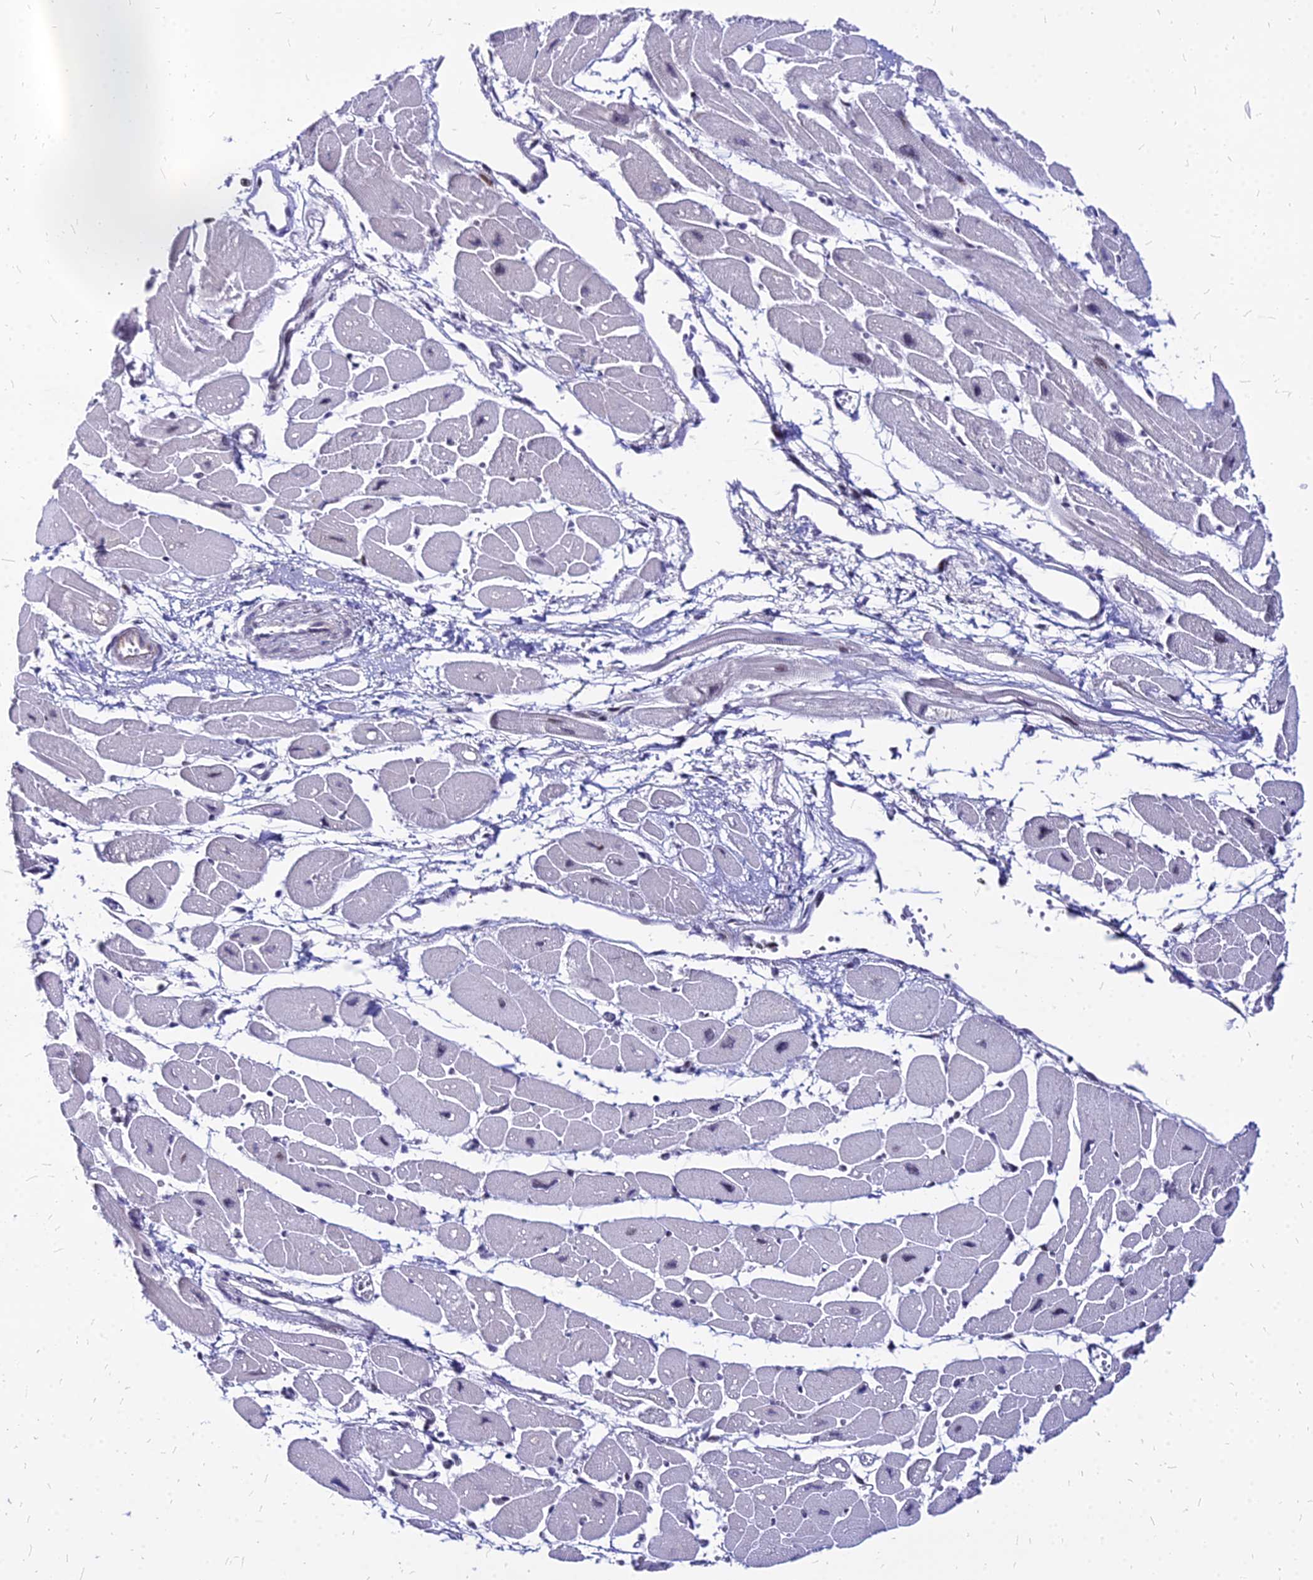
{"staining": {"intensity": "strong", "quantity": "<25%", "location": "nuclear"}, "tissue": "heart muscle", "cell_type": "Cardiomyocytes", "image_type": "normal", "snomed": [{"axis": "morphology", "description": "Normal tissue, NOS"}, {"axis": "topography", "description": "Heart"}], "caption": "Cardiomyocytes exhibit medium levels of strong nuclear staining in approximately <25% of cells in benign heart muscle. (DAB (3,3'-diaminobenzidine) IHC, brown staining for protein, blue staining for nuclei).", "gene": "FDX2", "patient": {"sex": "female", "age": 54}}